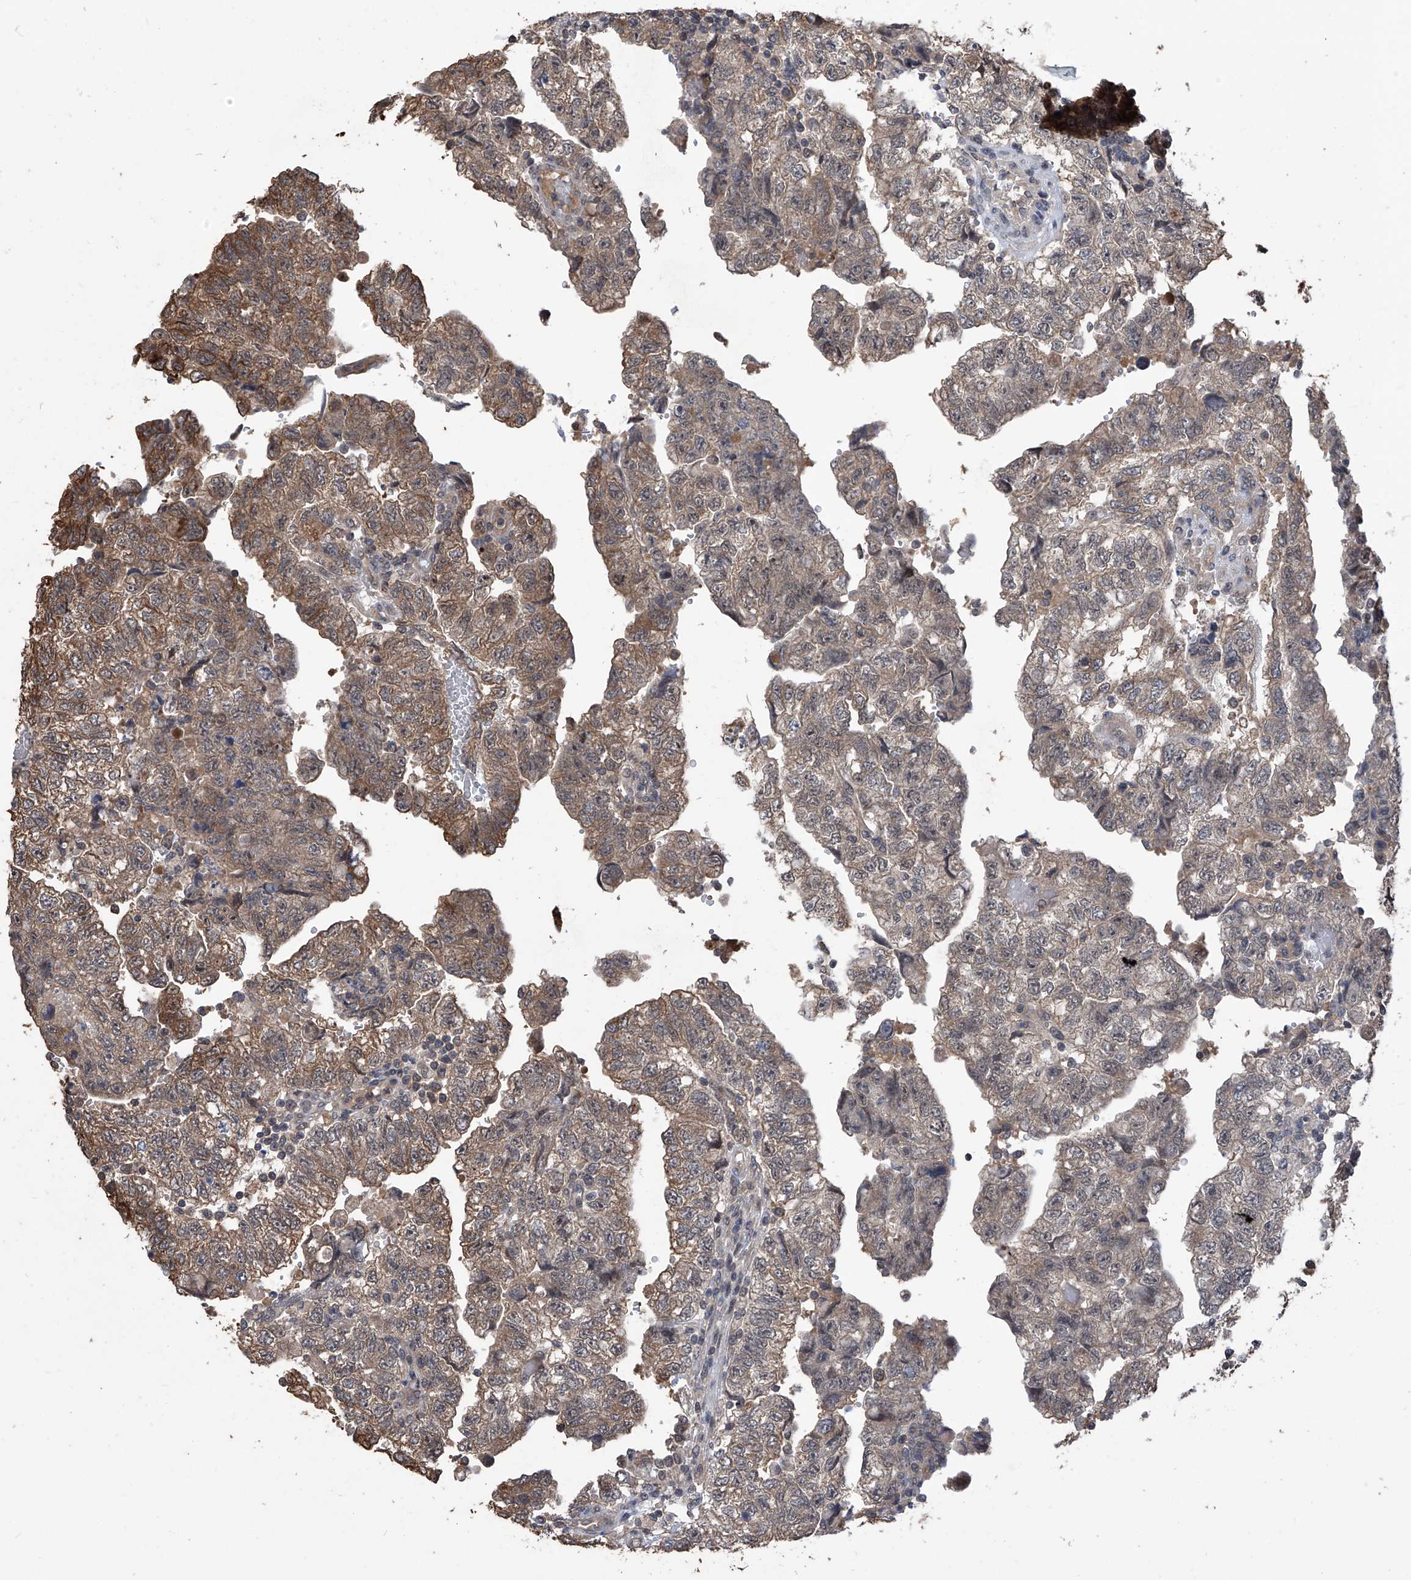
{"staining": {"intensity": "moderate", "quantity": ">75%", "location": "cytoplasmic/membranous"}, "tissue": "testis cancer", "cell_type": "Tumor cells", "image_type": "cancer", "snomed": [{"axis": "morphology", "description": "Carcinoma, Embryonal, NOS"}, {"axis": "topography", "description": "Testis"}], "caption": "Protein expression analysis of embryonal carcinoma (testis) demonstrates moderate cytoplasmic/membranous staining in about >75% of tumor cells.", "gene": "LYSMD4", "patient": {"sex": "male", "age": 36}}